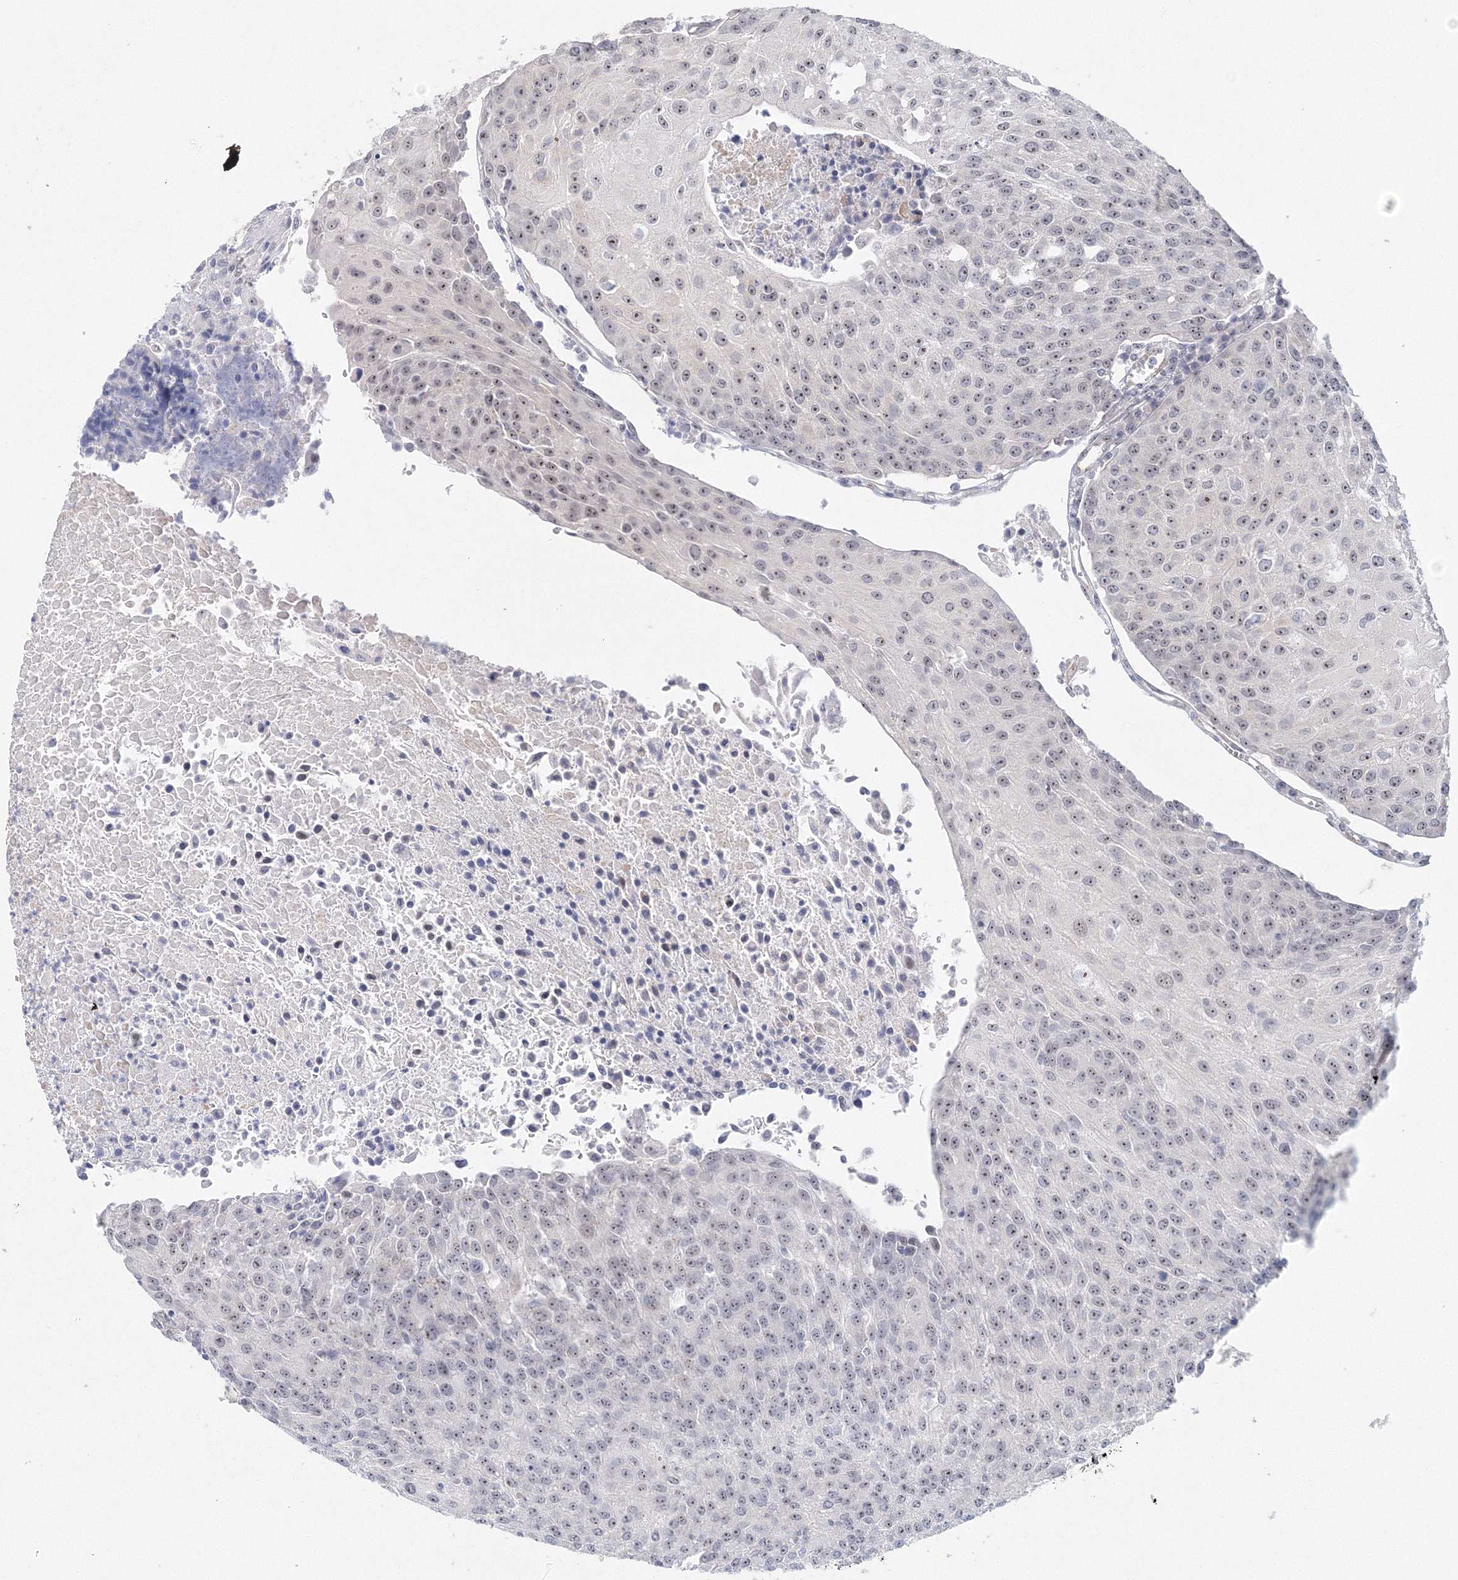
{"staining": {"intensity": "moderate", "quantity": "25%-75%", "location": "nuclear"}, "tissue": "urothelial cancer", "cell_type": "Tumor cells", "image_type": "cancer", "snomed": [{"axis": "morphology", "description": "Urothelial carcinoma, High grade"}, {"axis": "topography", "description": "Urinary bladder"}], "caption": "IHC staining of urothelial carcinoma (high-grade), which displays medium levels of moderate nuclear positivity in approximately 25%-75% of tumor cells indicating moderate nuclear protein positivity. The staining was performed using DAB (brown) for protein detection and nuclei were counterstained in hematoxylin (blue).", "gene": "SIRT7", "patient": {"sex": "female", "age": 85}}